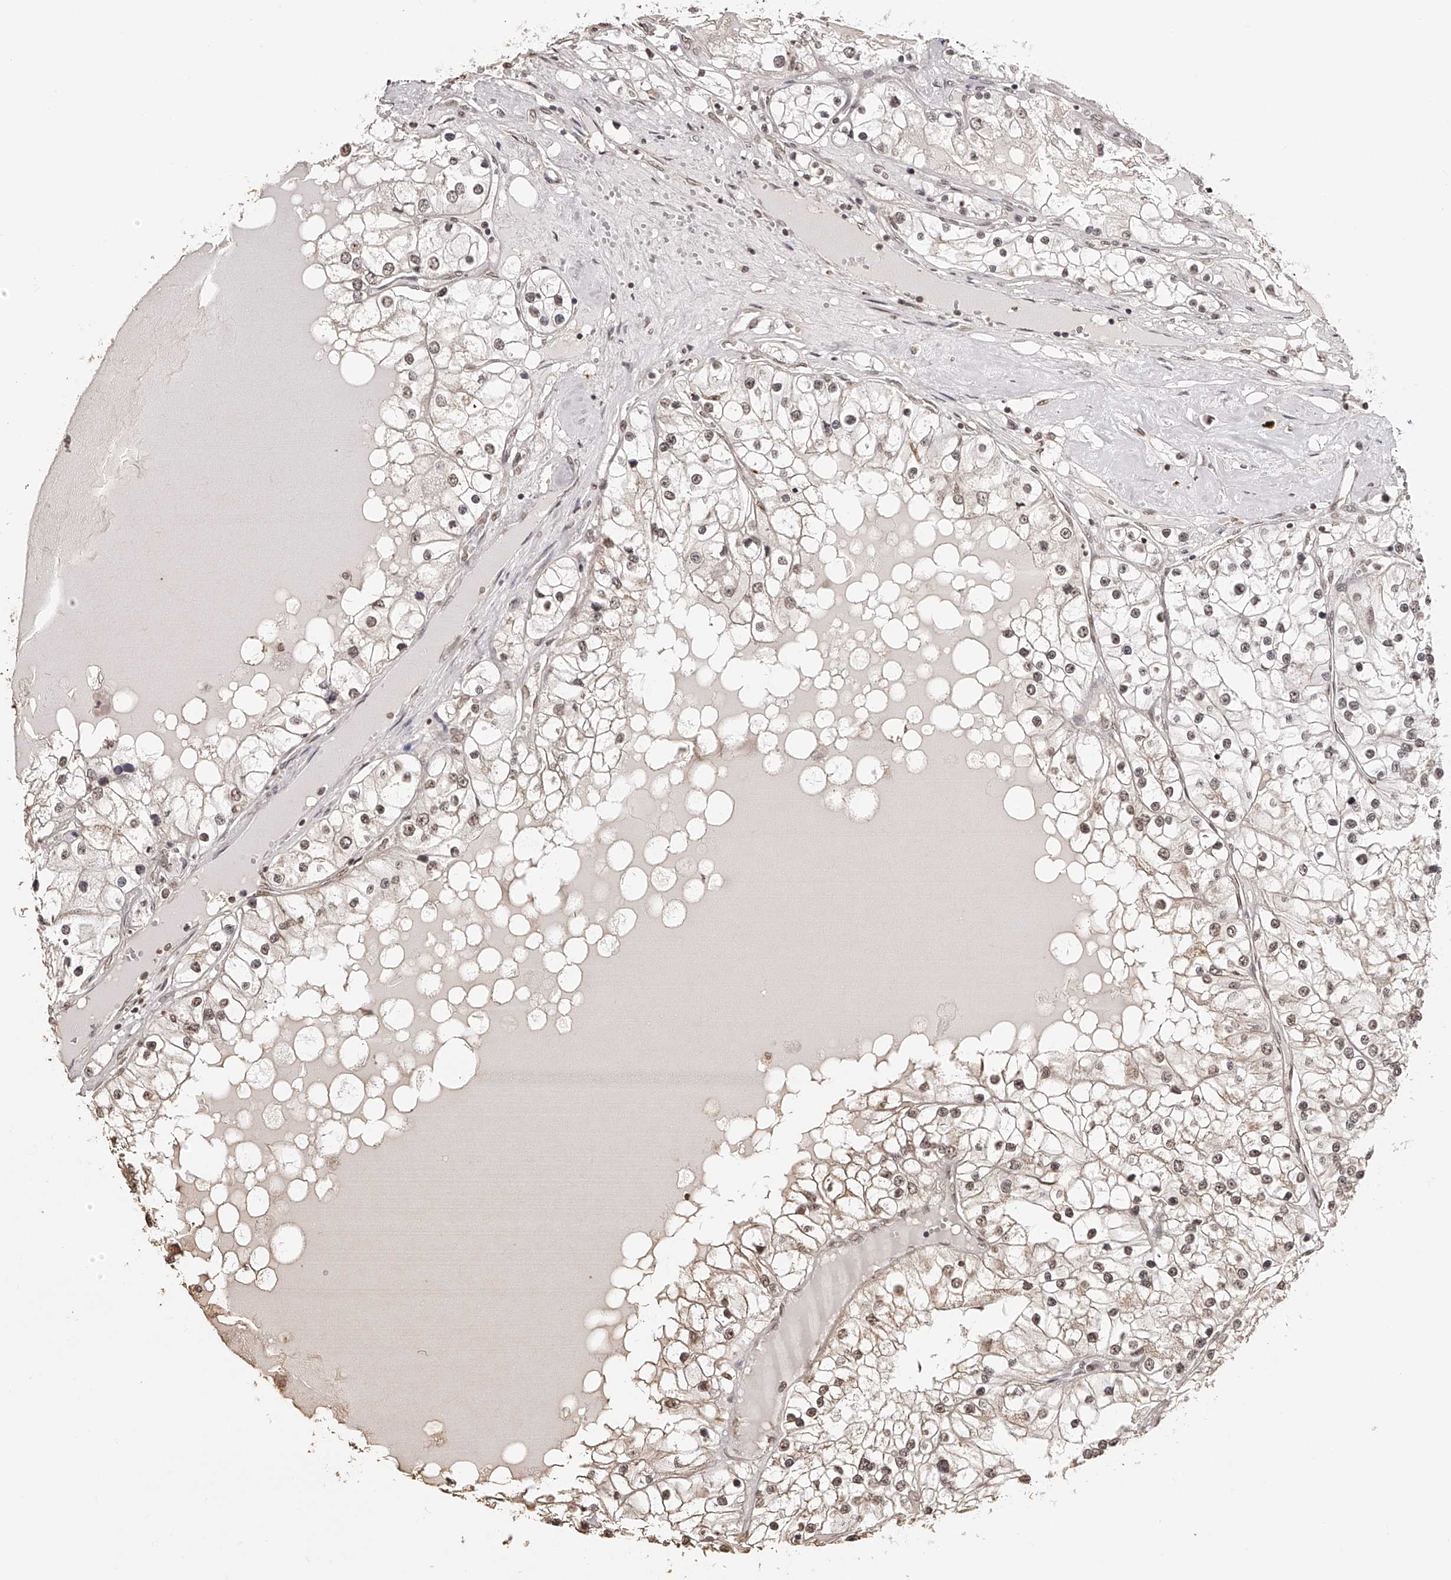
{"staining": {"intensity": "moderate", "quantity": ">75%", "location": "nuclear"}, "tissue": "renal cancer", "cell_type": "Tumor cells", "image_type": "cancer", "snomed": [{"axis": "morphology", "description": "Adenocarcinoma, NOS"}, {"axis": "topography", "description": "Kidney"}], "caption": "Adenocarcinoma (renal) tissue exhibits moderate nuclear staining in approximately >75% of tumor cells, visualized by immunohistochemistry.", "gene": "ZNF503", "patient": {"sex": "male", "age": 68}}